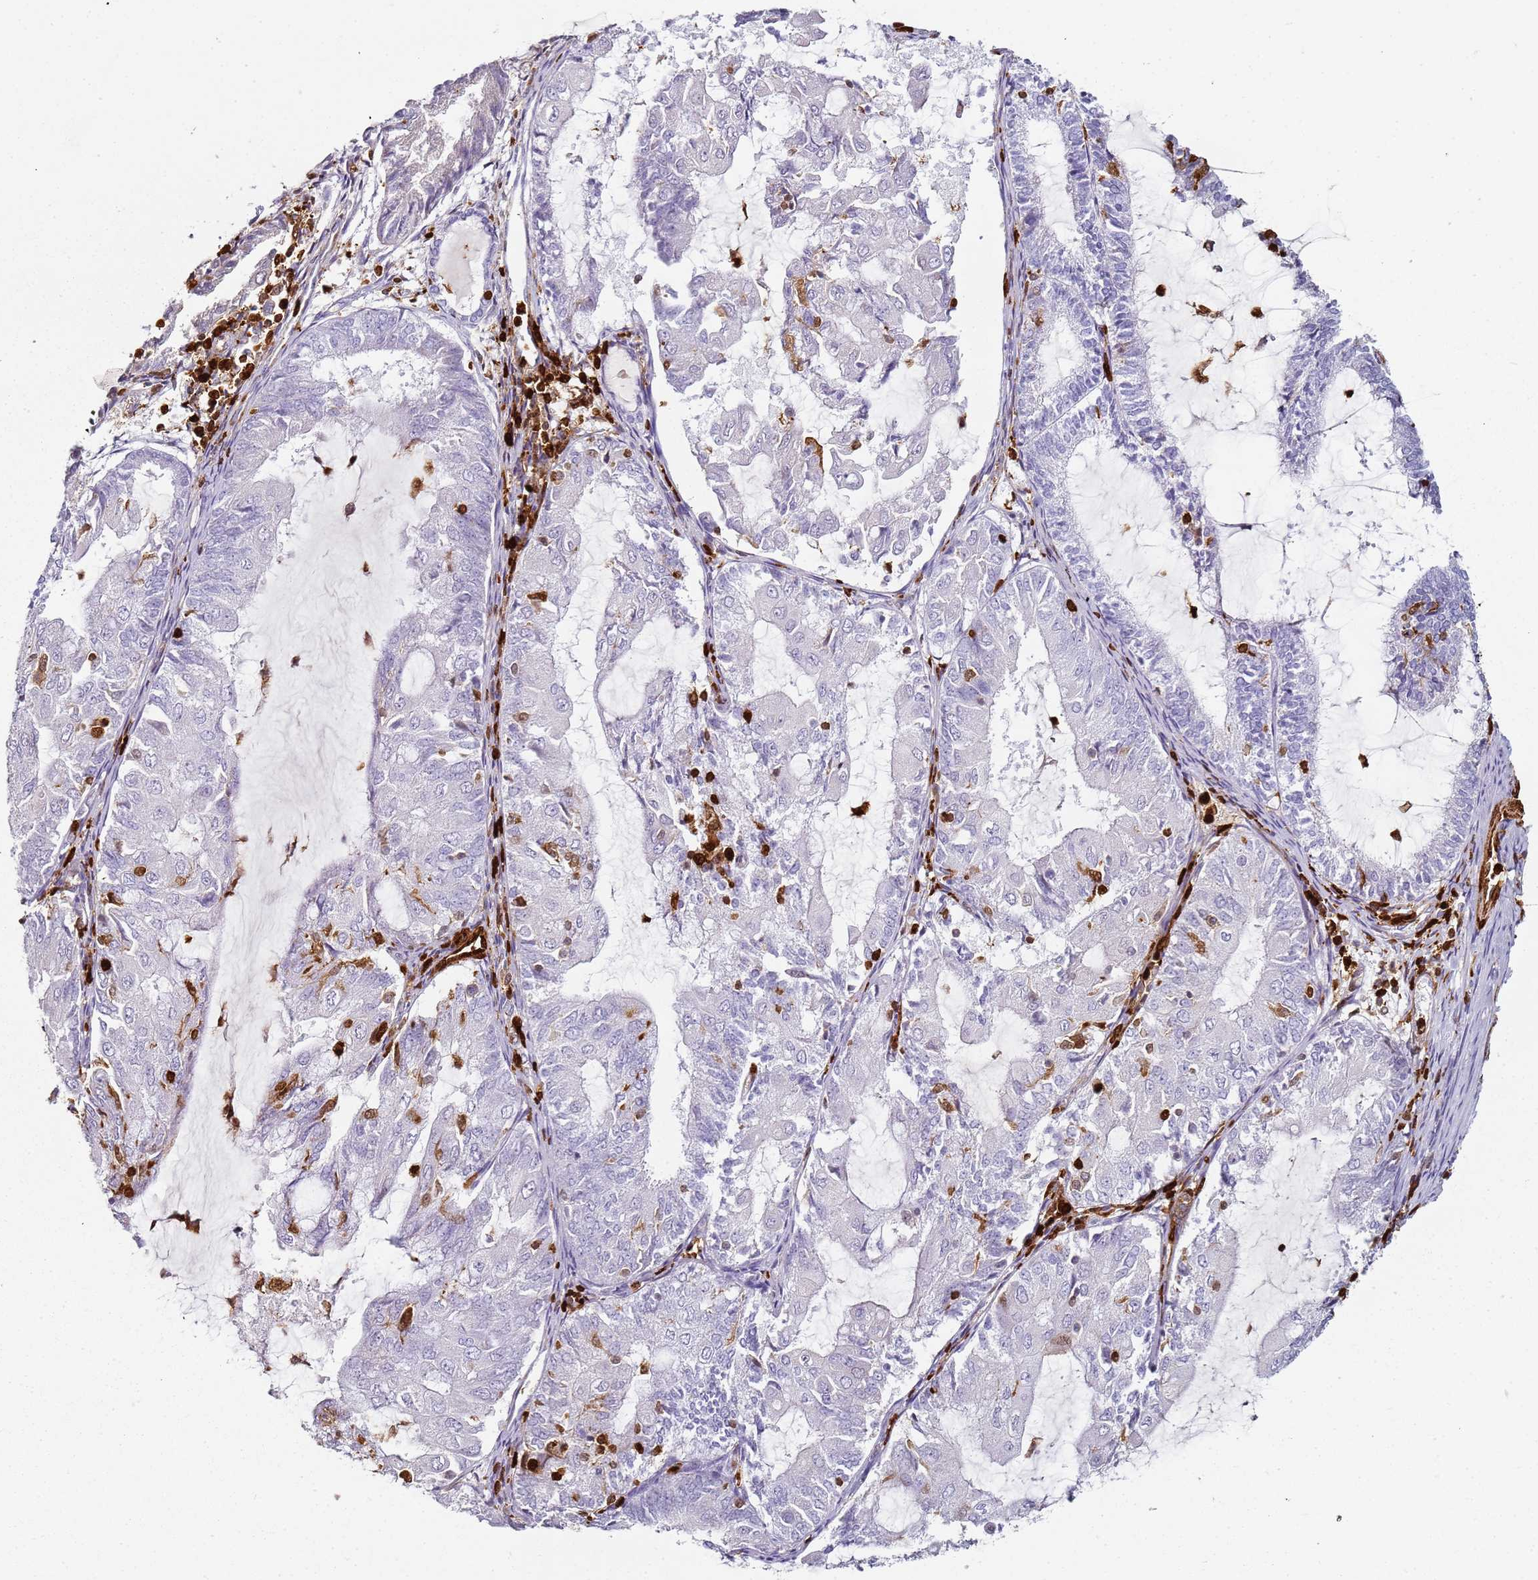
{"staining": {"intensity": "negative", "quantity": "none", "location": "none"}, "tissue": "endometrial cancer", "cell_type": "Tumor cells", "image_type": "cancer", "snomed": [{"axis": "morphology", "description": "Adenocarcinoma, NOS"}, {"axis": "topography", "description": "Endometrium"}], "caption": "This is an IHC micrograph of human endometrial adenocarcinoma. There is no positivity in tumor cells.", "gene": "S100A4", "patient": {"sex": "female", "age": 81}}